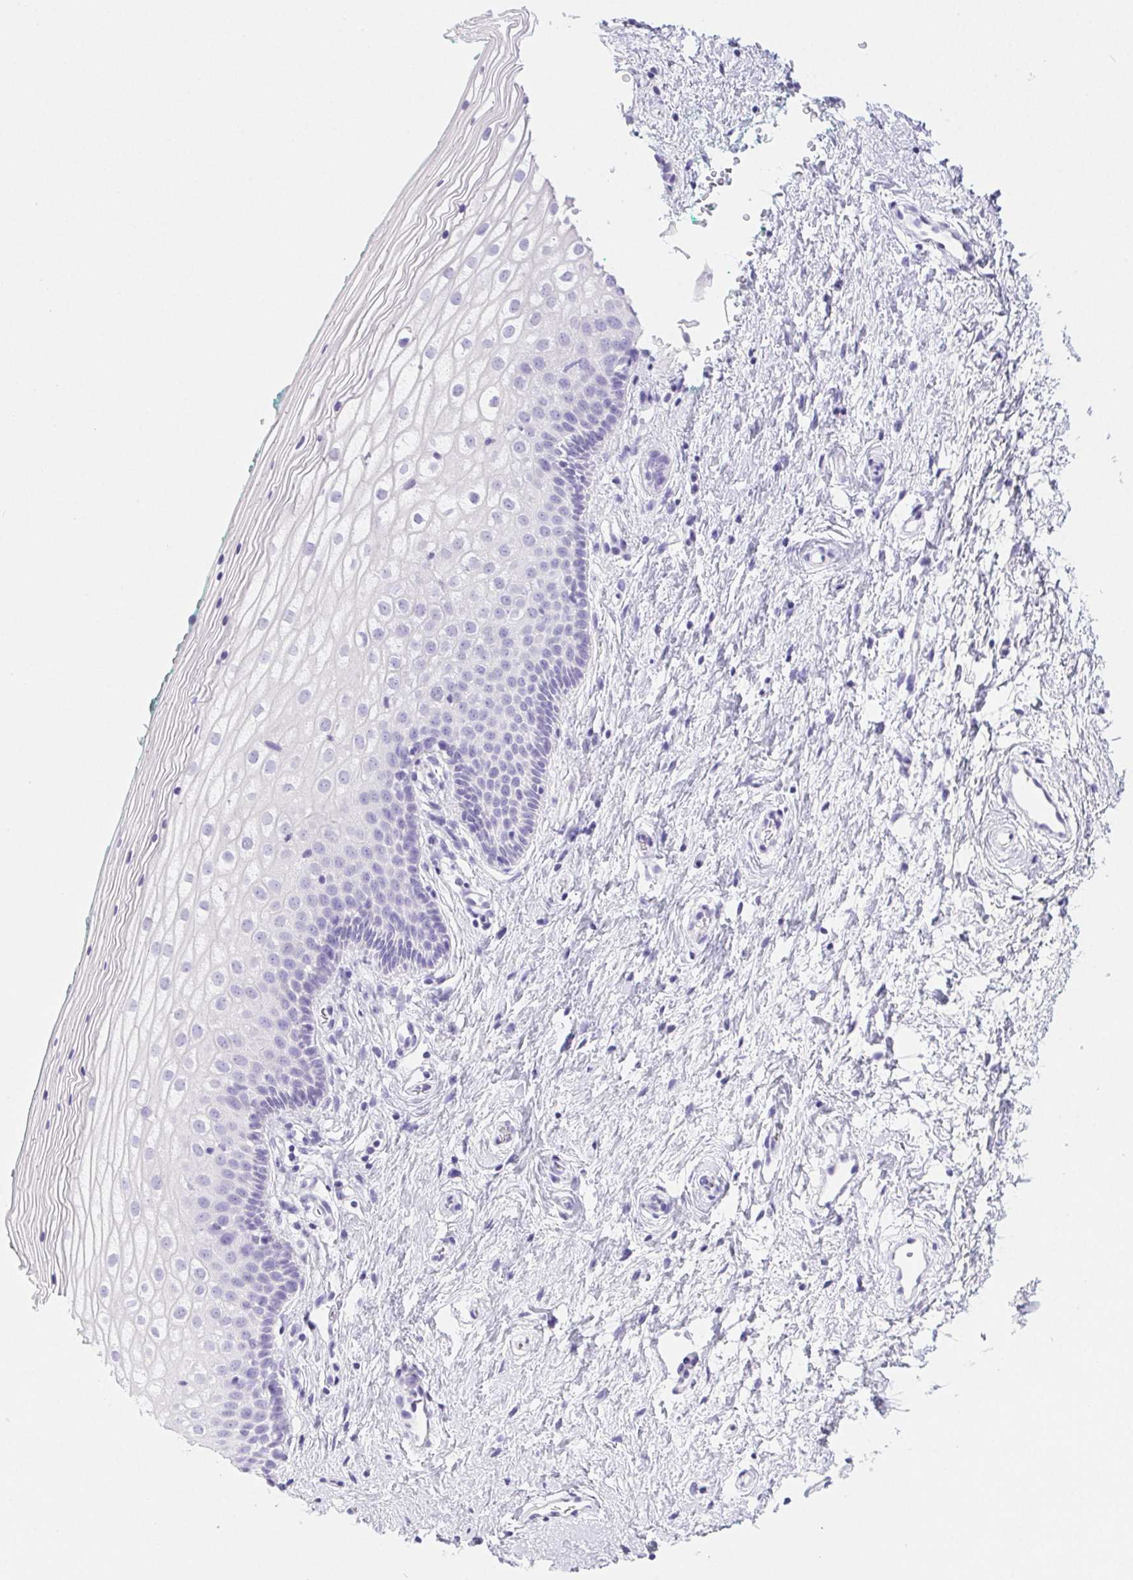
{"staining": {"intensity": "negative", "quantity": "none", "location": "none"}, "tissue": "vagina", "cell_type": "Squamous epithelial cells", "image_type": "normal", "snomed": [{"axis": "morphology", "description": "Normal tissue, NOS"}, {"axis": "topography", "description": "Vagina"}], "caption": "Immunohistochemistry (IHC) image of normal vagina: vagina stained with DAB (3,3'-diaminobenzidine) displays no significant protein staining in squamous epithelial cells. (Immunohistochemistry, brightfield microscopy, high magnification).", "gene": "PNLIP", "patient": {"sex": "female", "age": 36}}